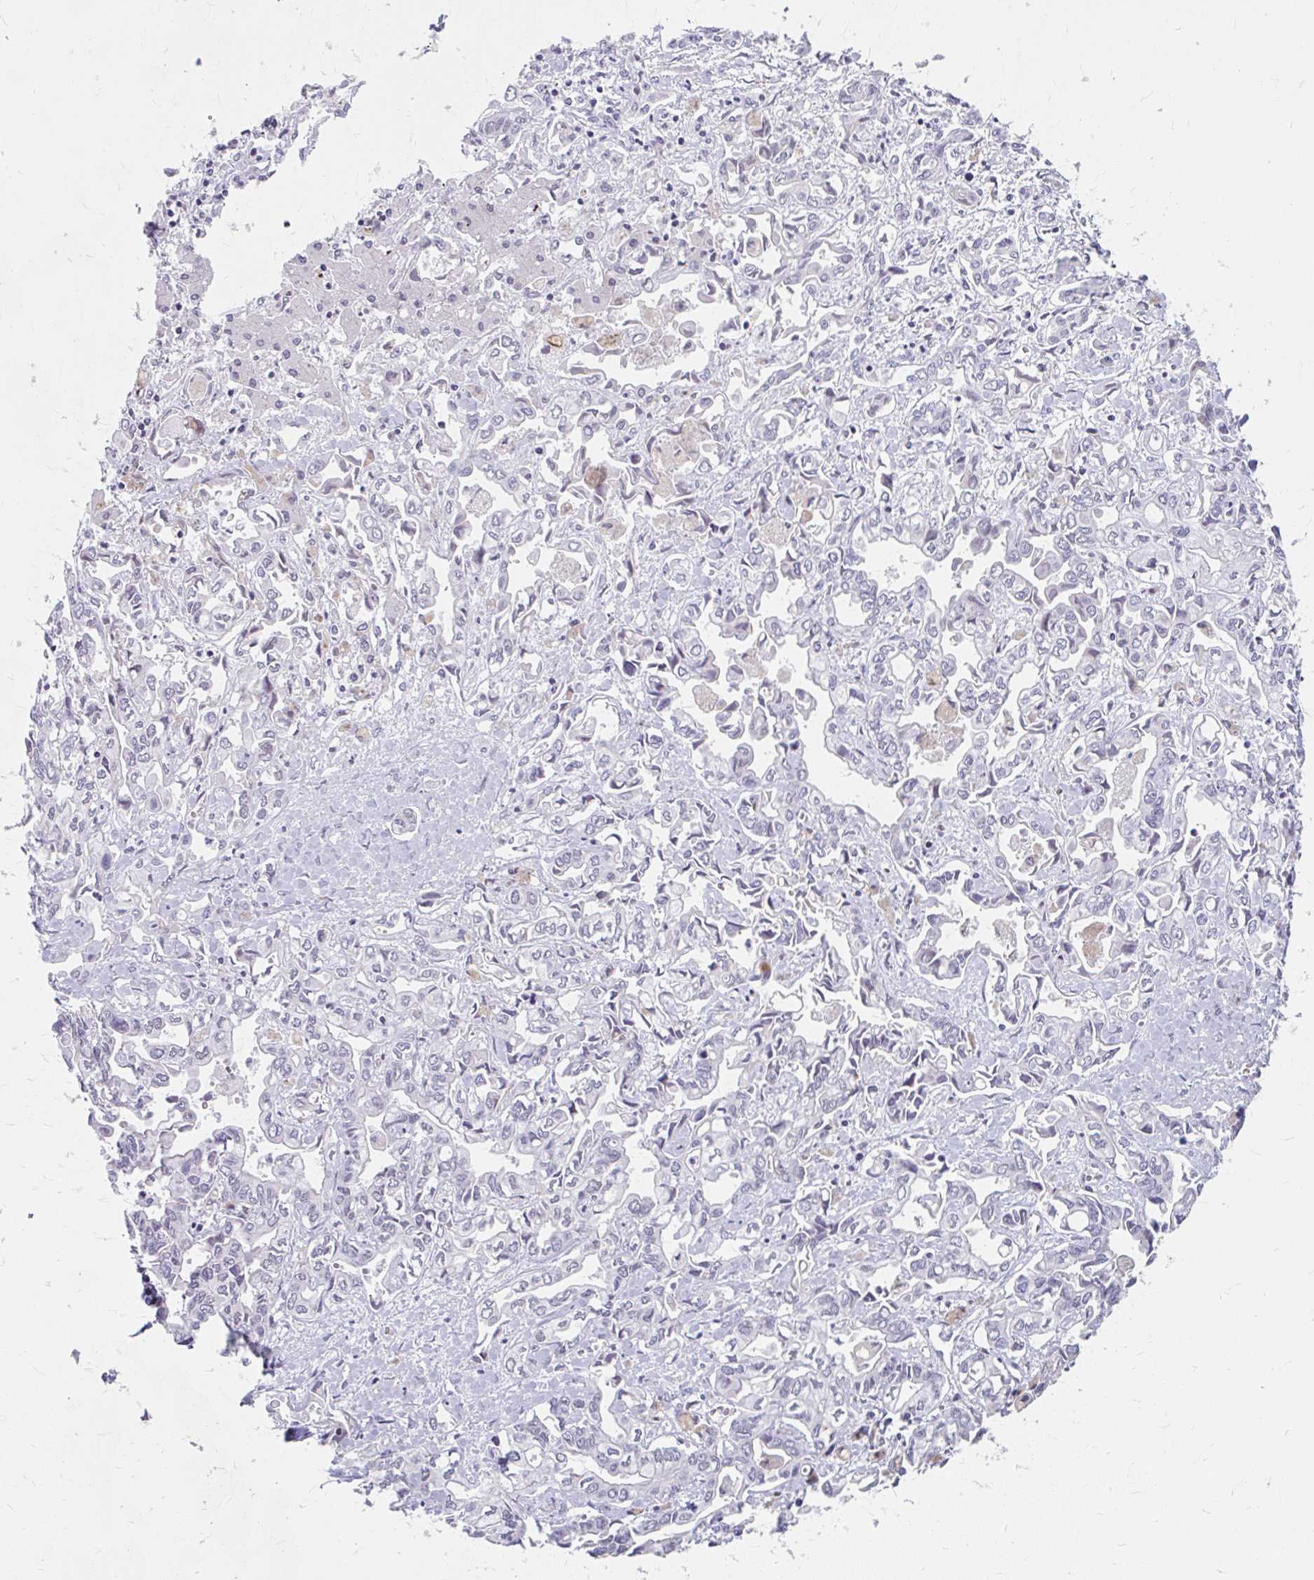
{"staining": {"intensity": "negative", "quantity": "none", "location": "none"}, "tissue": "liver cancer", "cell_type": "Tumor cells", "image_type": "cancer", "snomed": [{"axis": "morphology", "description": "Cholangiocarcinoma"}, {"axis": "topography", "description": "Liver"}], "caption": "Tumor cells show no significant positivity in liver cancer.", "gene": "GTF2H1", "patient": {"sex": "female", "age": 64}}